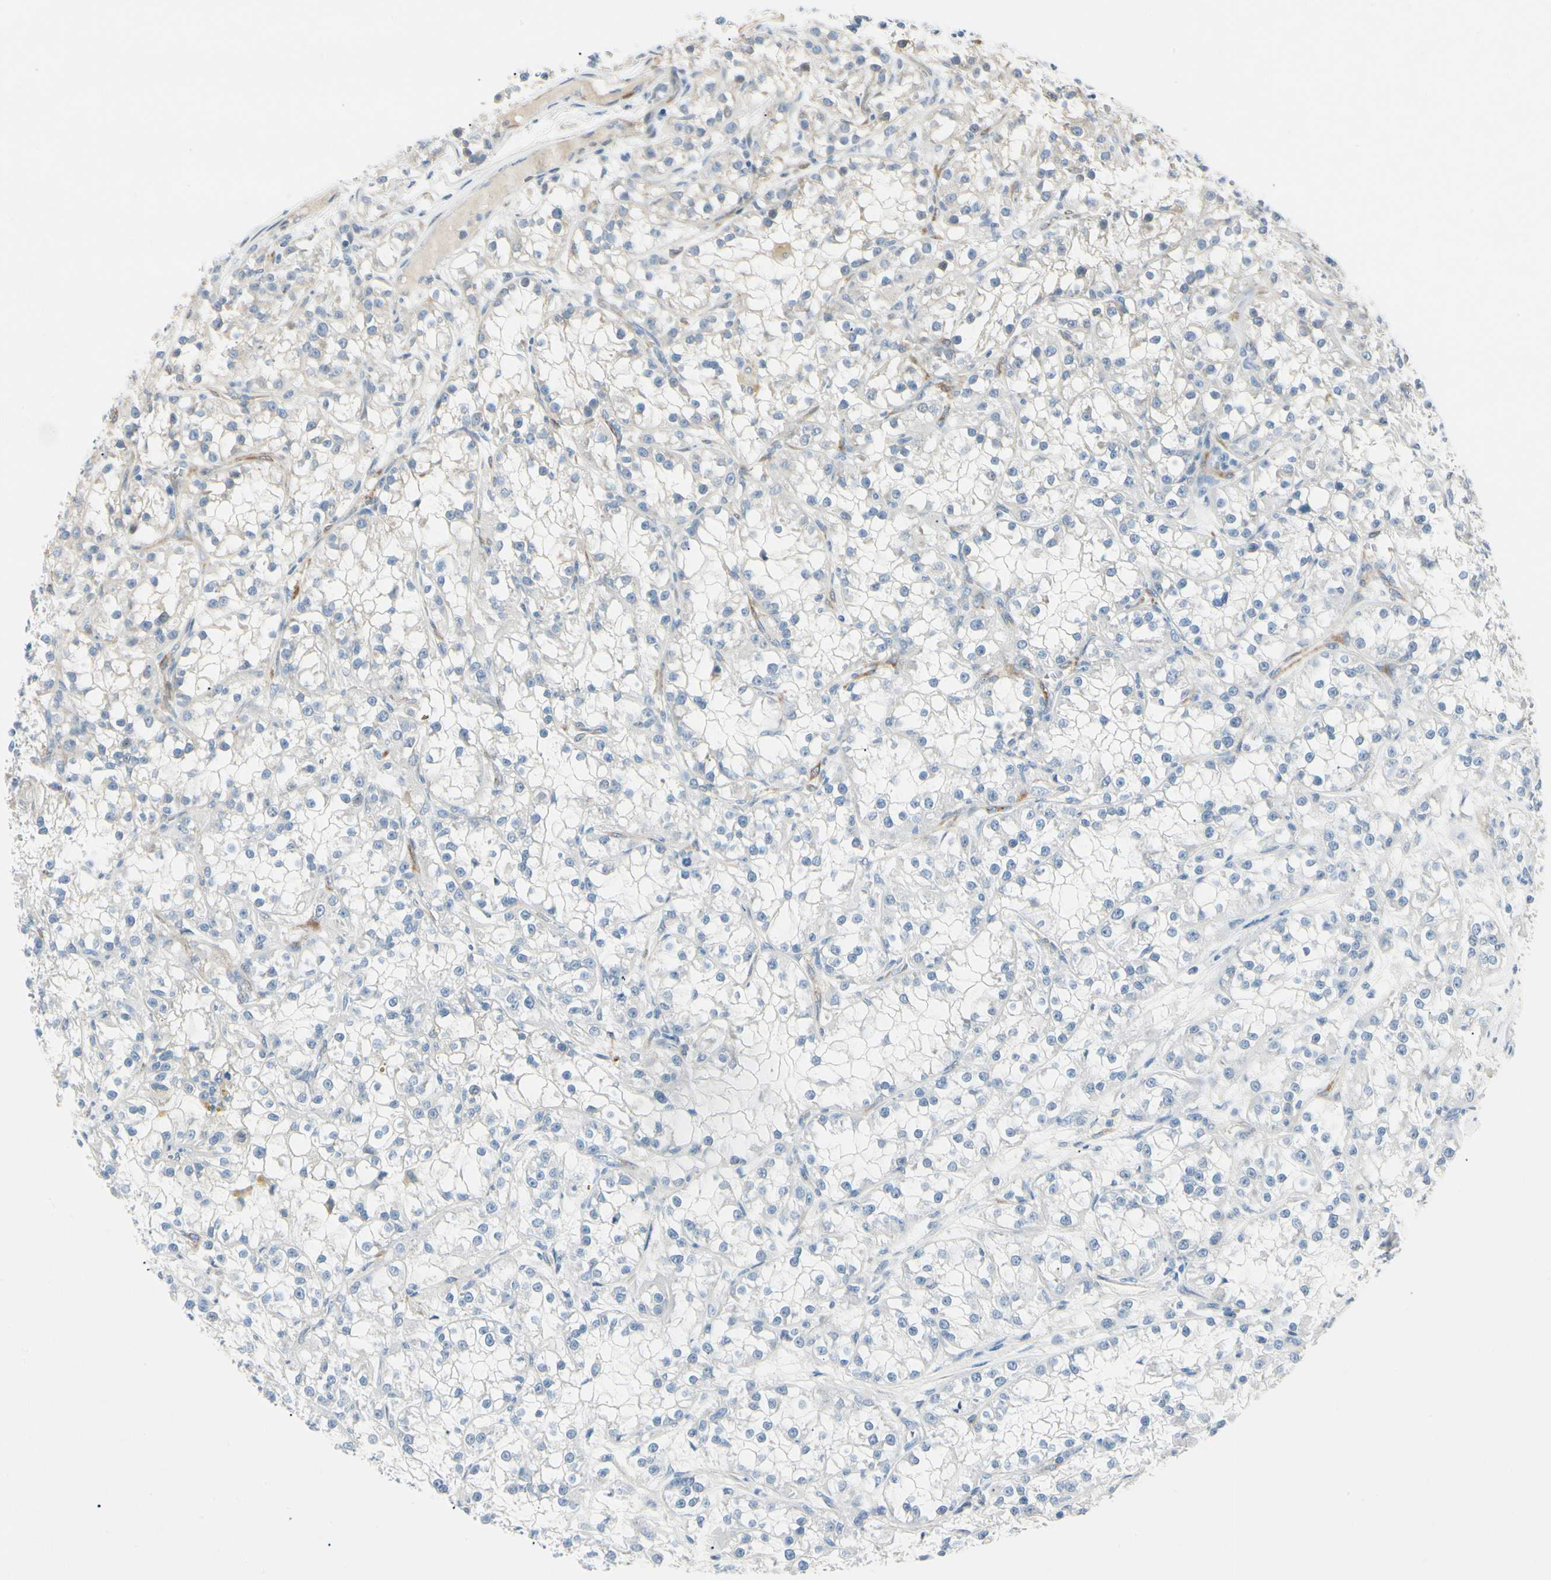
{"staining": {"intensity": "negative", "quantity": "none", "location": "none"}, "tissue": "renal cancer", "cell_type": "Tumor cells", "image_type": "cancer", "snomed": [{"axis": "morphology", "description": "Adenocarcinoma, NOS"}, {"axis": "topography", "description": "Kidney"}], "caption": "DAB immunohistochemical staining of human renal adenocarcinoma reveals no significant expression in tumor cells.", "gene": "AMPH", "patient": {"sex": "female", "age": 52}}